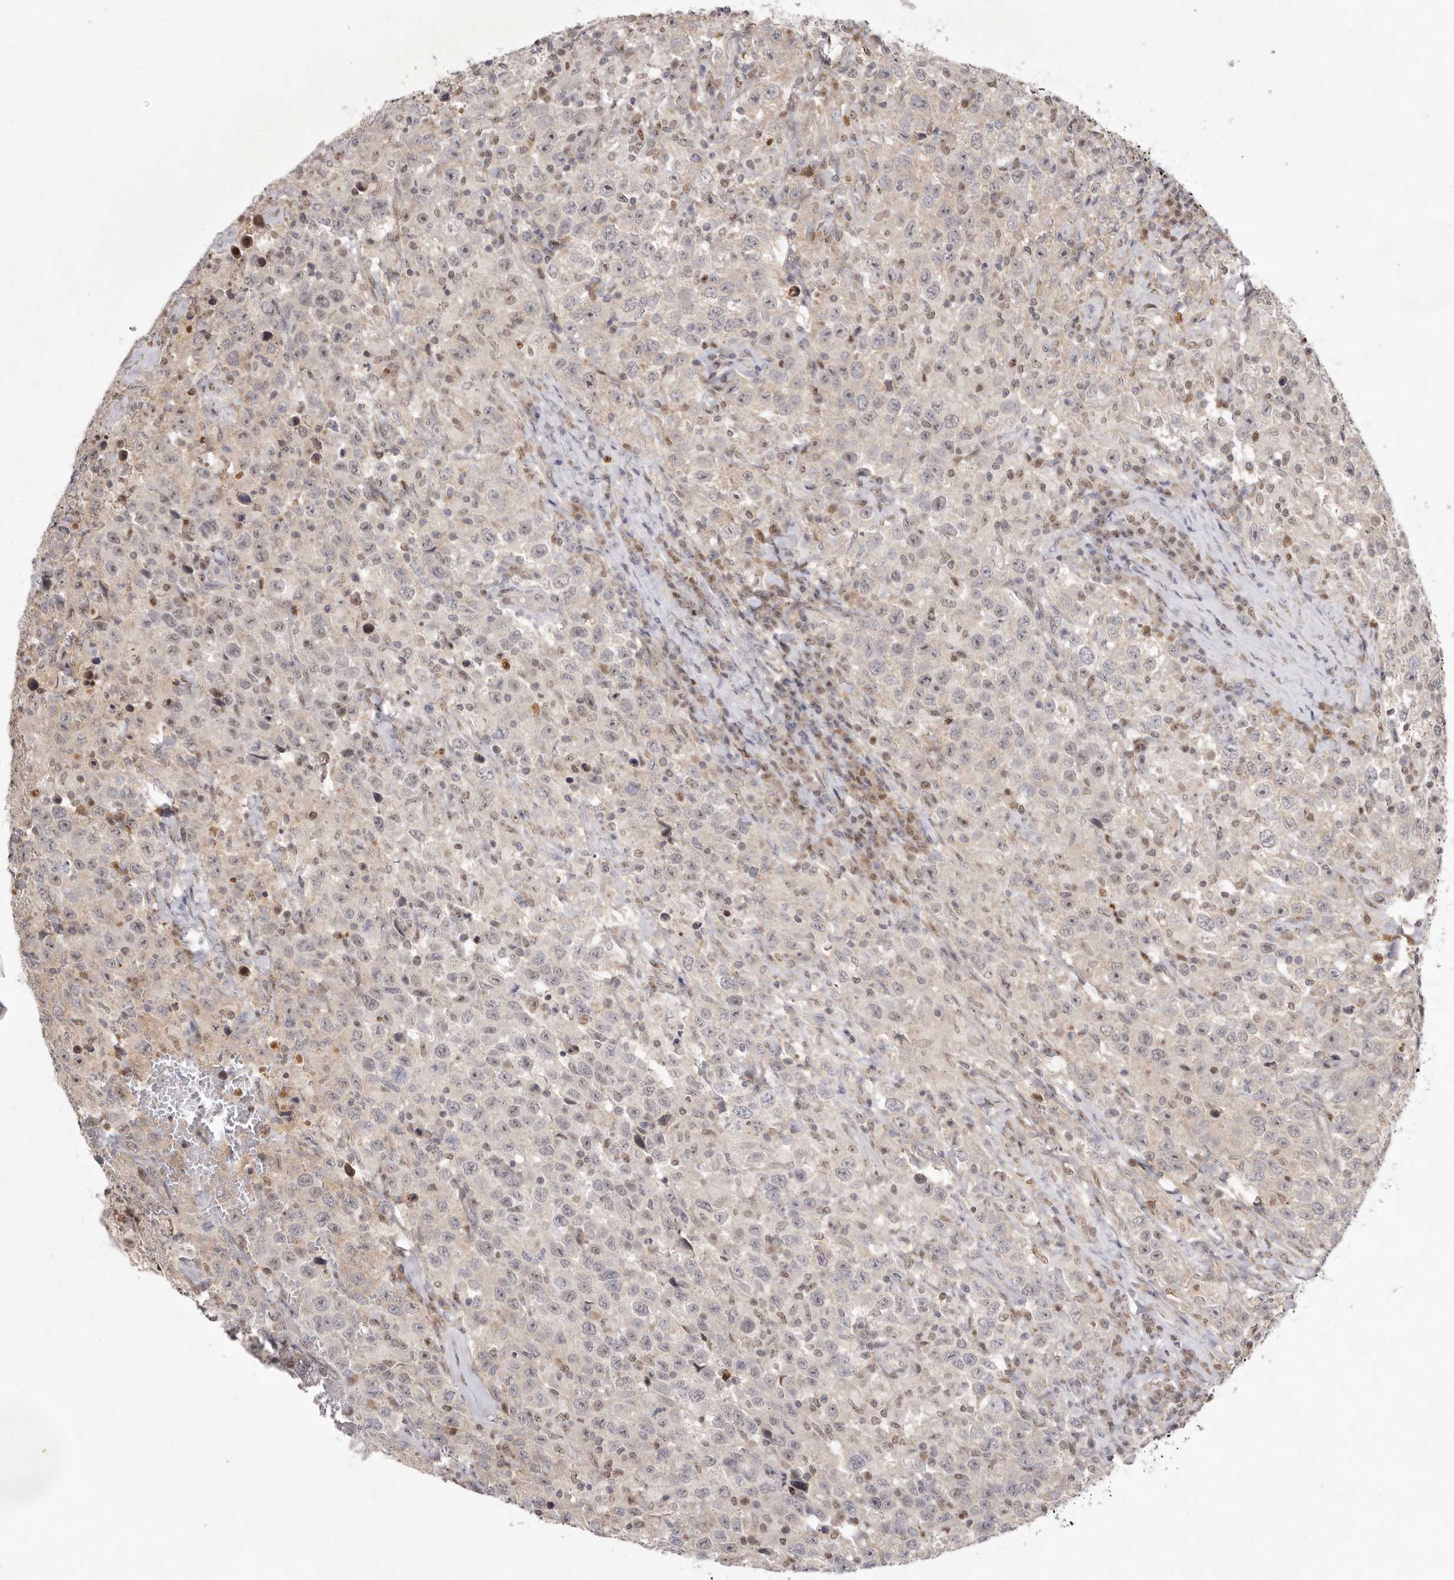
{"staining": {"intensity": "weak", "quantity": "25%-75%", "location": "cytoplasmic/membranous"}, "tissue": "testis cancer", "cell_type": "Tumor cells", "image_type": "cancer", "snomed": [{"axis": "morphology", "description": "Seminoma, NOS"}, {"axis": "topography", "description": "Testis"}], "caption": "The immunohistochemical stain highlights weak cytoplasmic/membranous positivity in tumor cells of seminoma (testis) tissue.", "gene": "TADA1", "patient": {"sex": "male", "age": 41}}